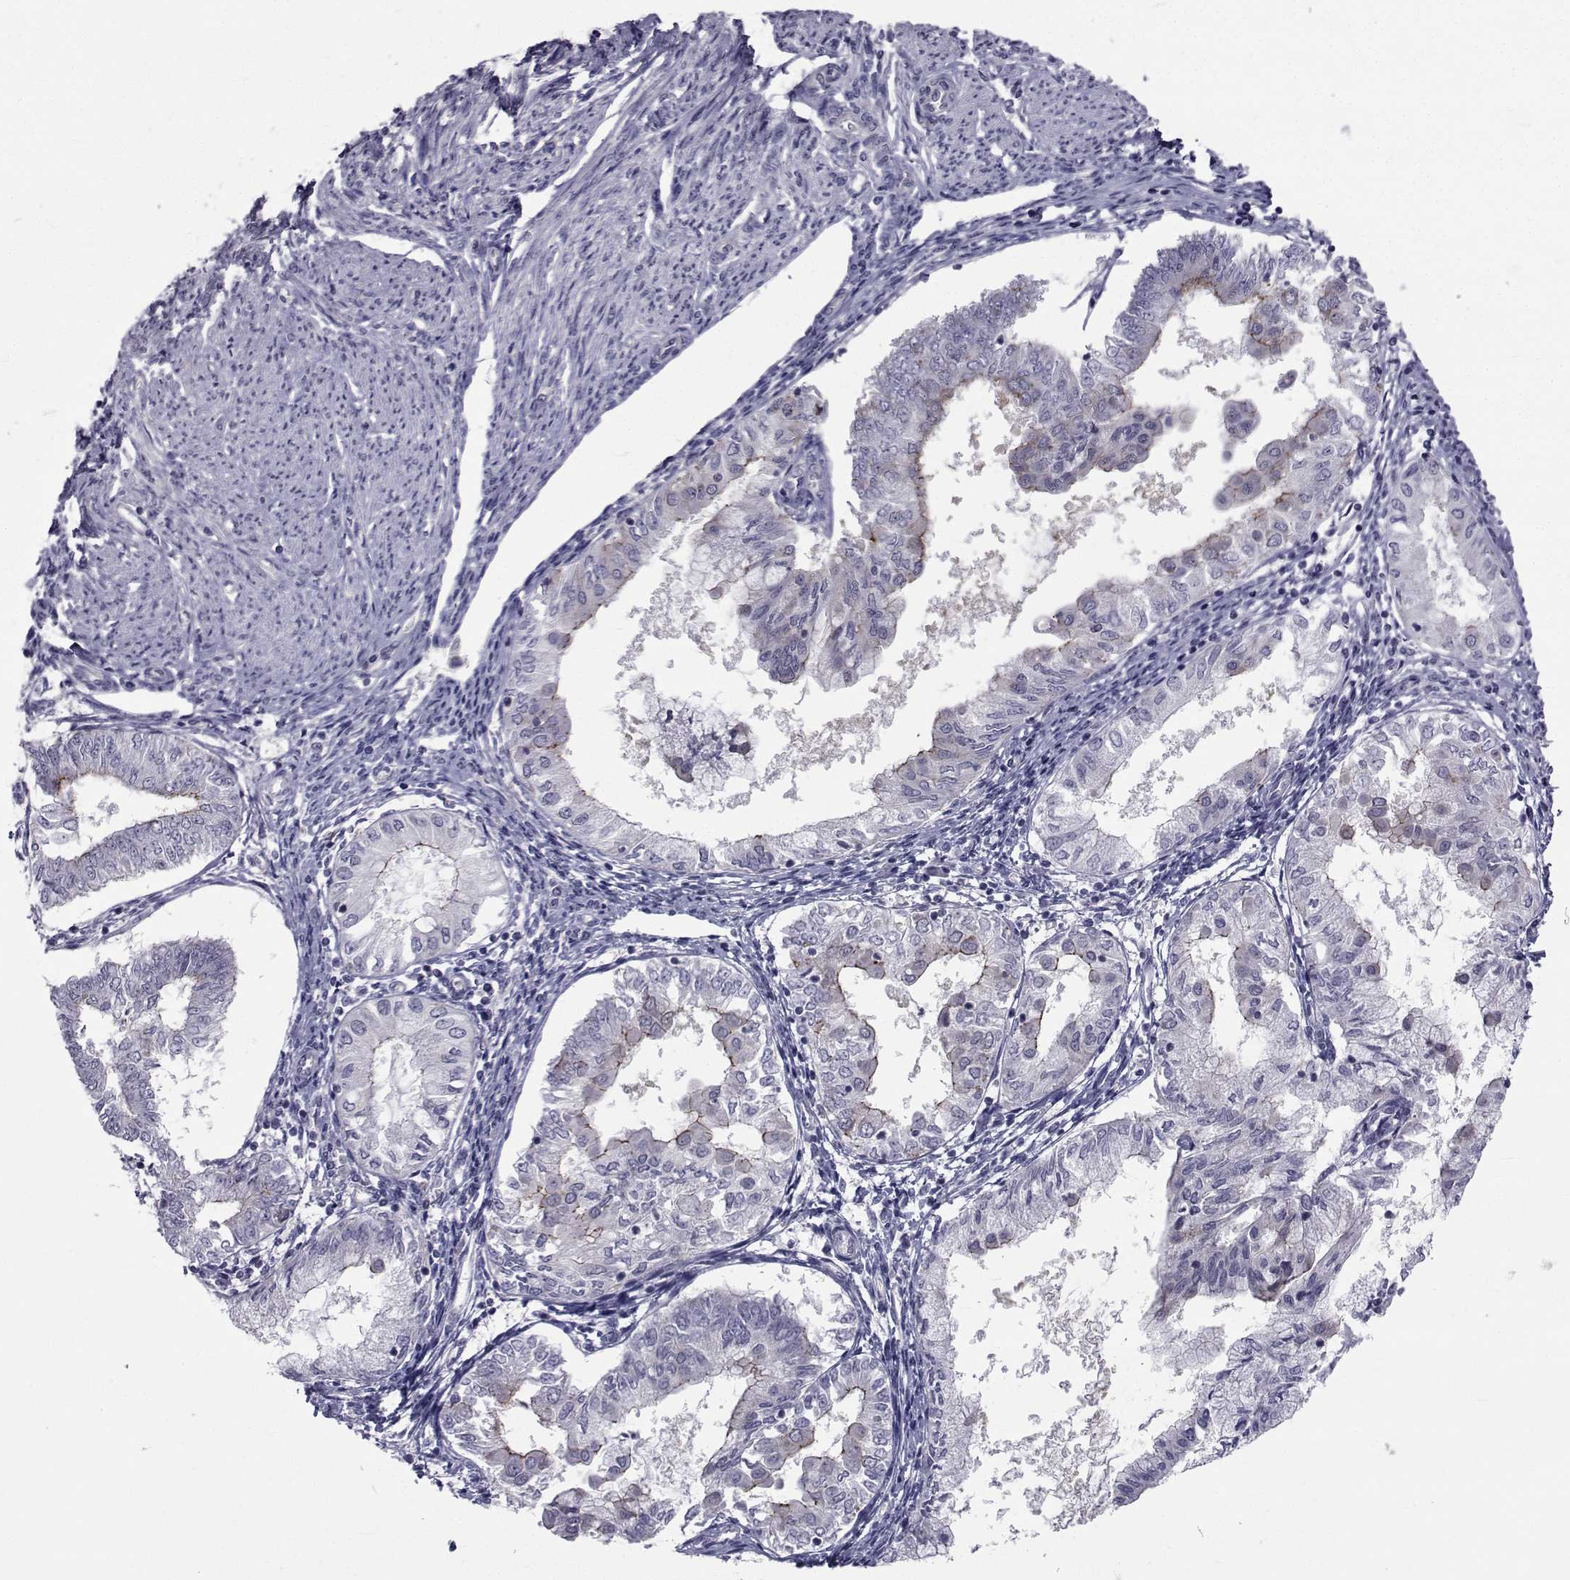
{"staining": {"intensity": "strong", "quantity": "<25%", "location": "cytoplasmic/membranous"}, "tissue": "endometrial cancer", "cell_type": "Tumor cells", "image_type": "cancer", "snomed": [{"axis": "morphology", "description": "Adenocarcinoma, NOS"}, {"axis": "topography", "description": "Endometrium"}], "caption": "Human endometrial adenocarcinoma stained with a protein marker demonstrates strong staining in tumor cells.", "gene": "SLC30A10", "patient": {"sex": "female", "age": 68}}